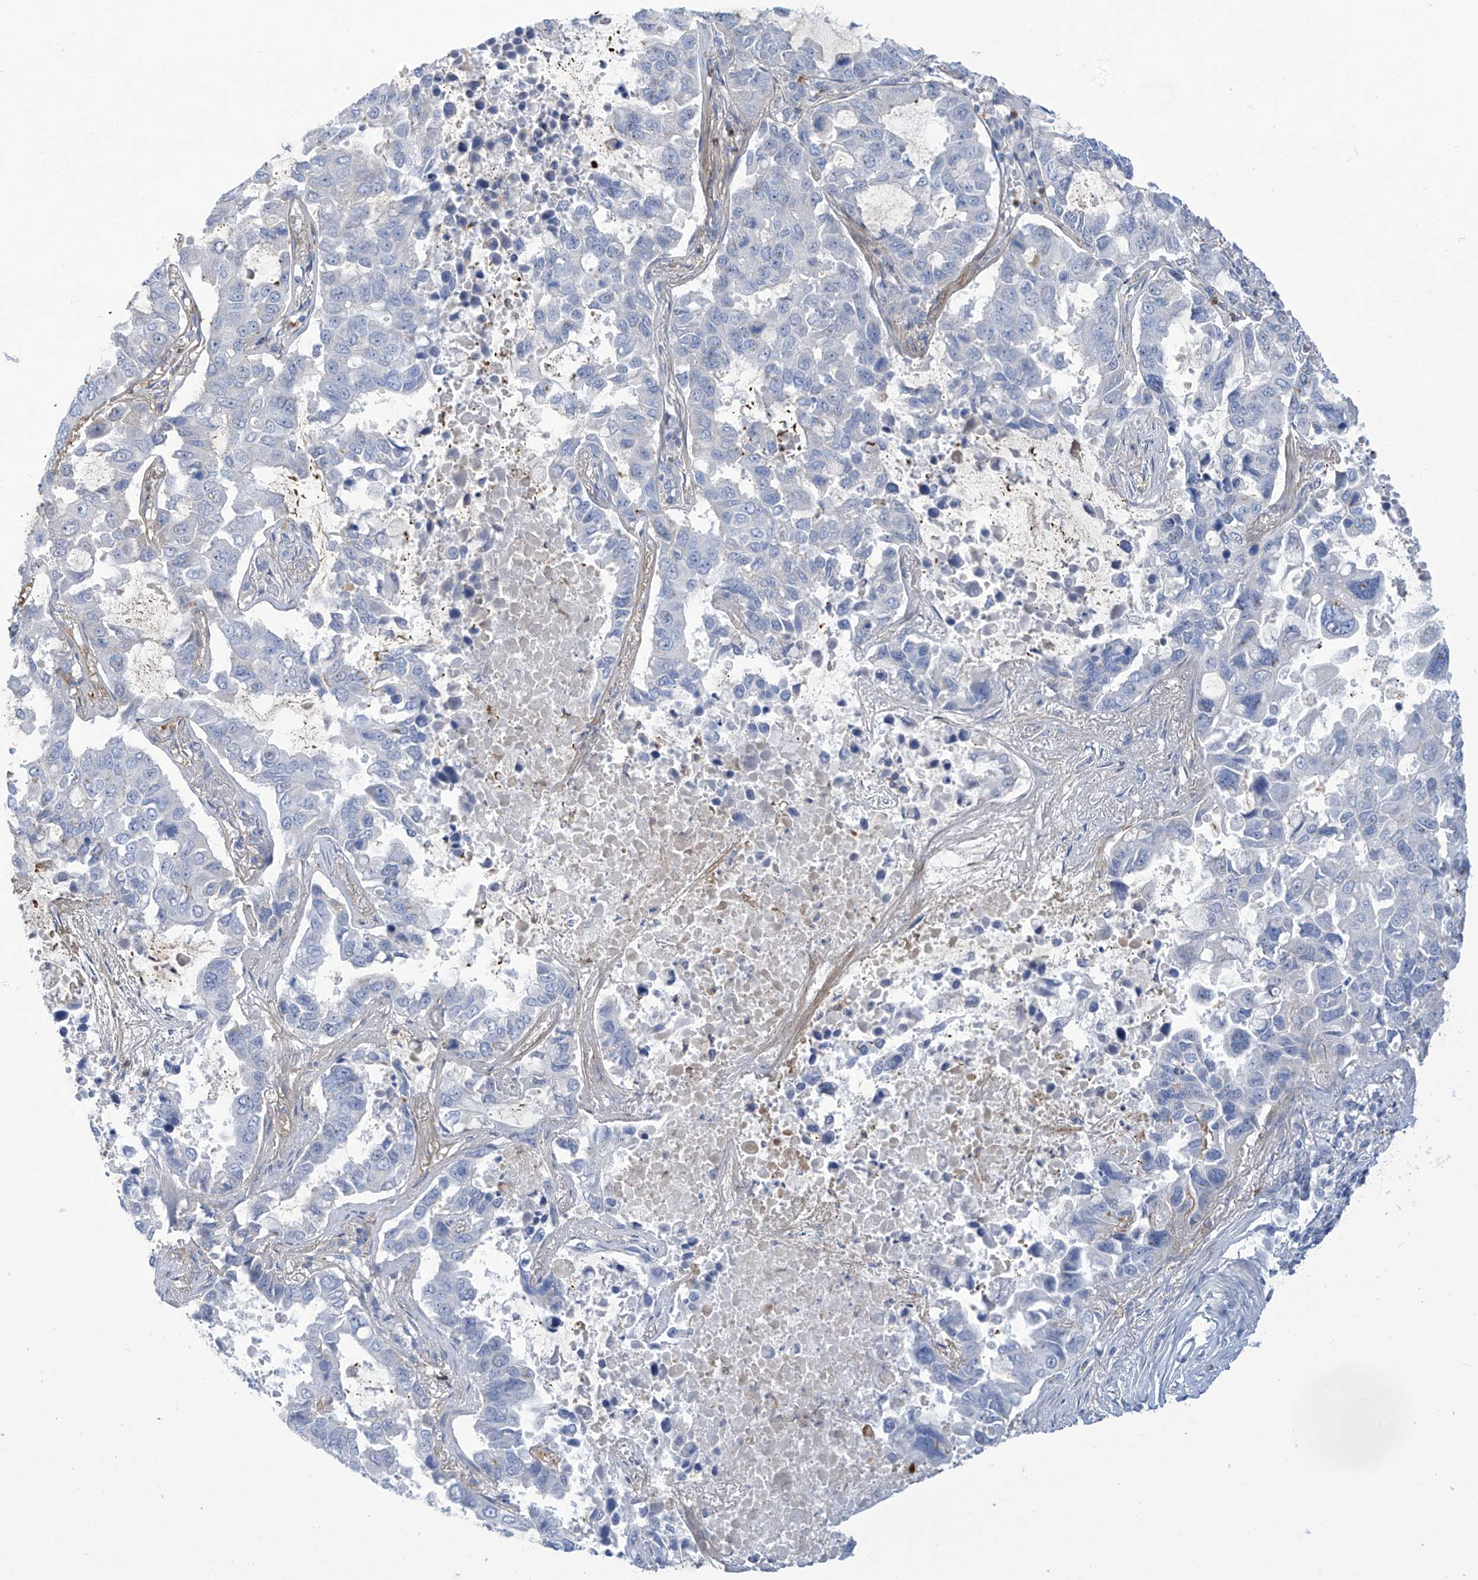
{"staining": {"intensity": "negative", "quantity": "none", "location": "none"}, "tissue": "lung cancer", "cell_type": "Tumor cells", "image_type": "cancer", "snomed": [{"axis": "morphology", "description": "Adenocarcinoma, NOS"}, {"axis": "topography", "description": "Lung"}], "caption": "This is a image of immunohistochemistry (IHC) staining of lung cancer, which shows no expression in tumor cells.", "gene": "FABP2", "patient": {"sex": "male", "age": 64}}